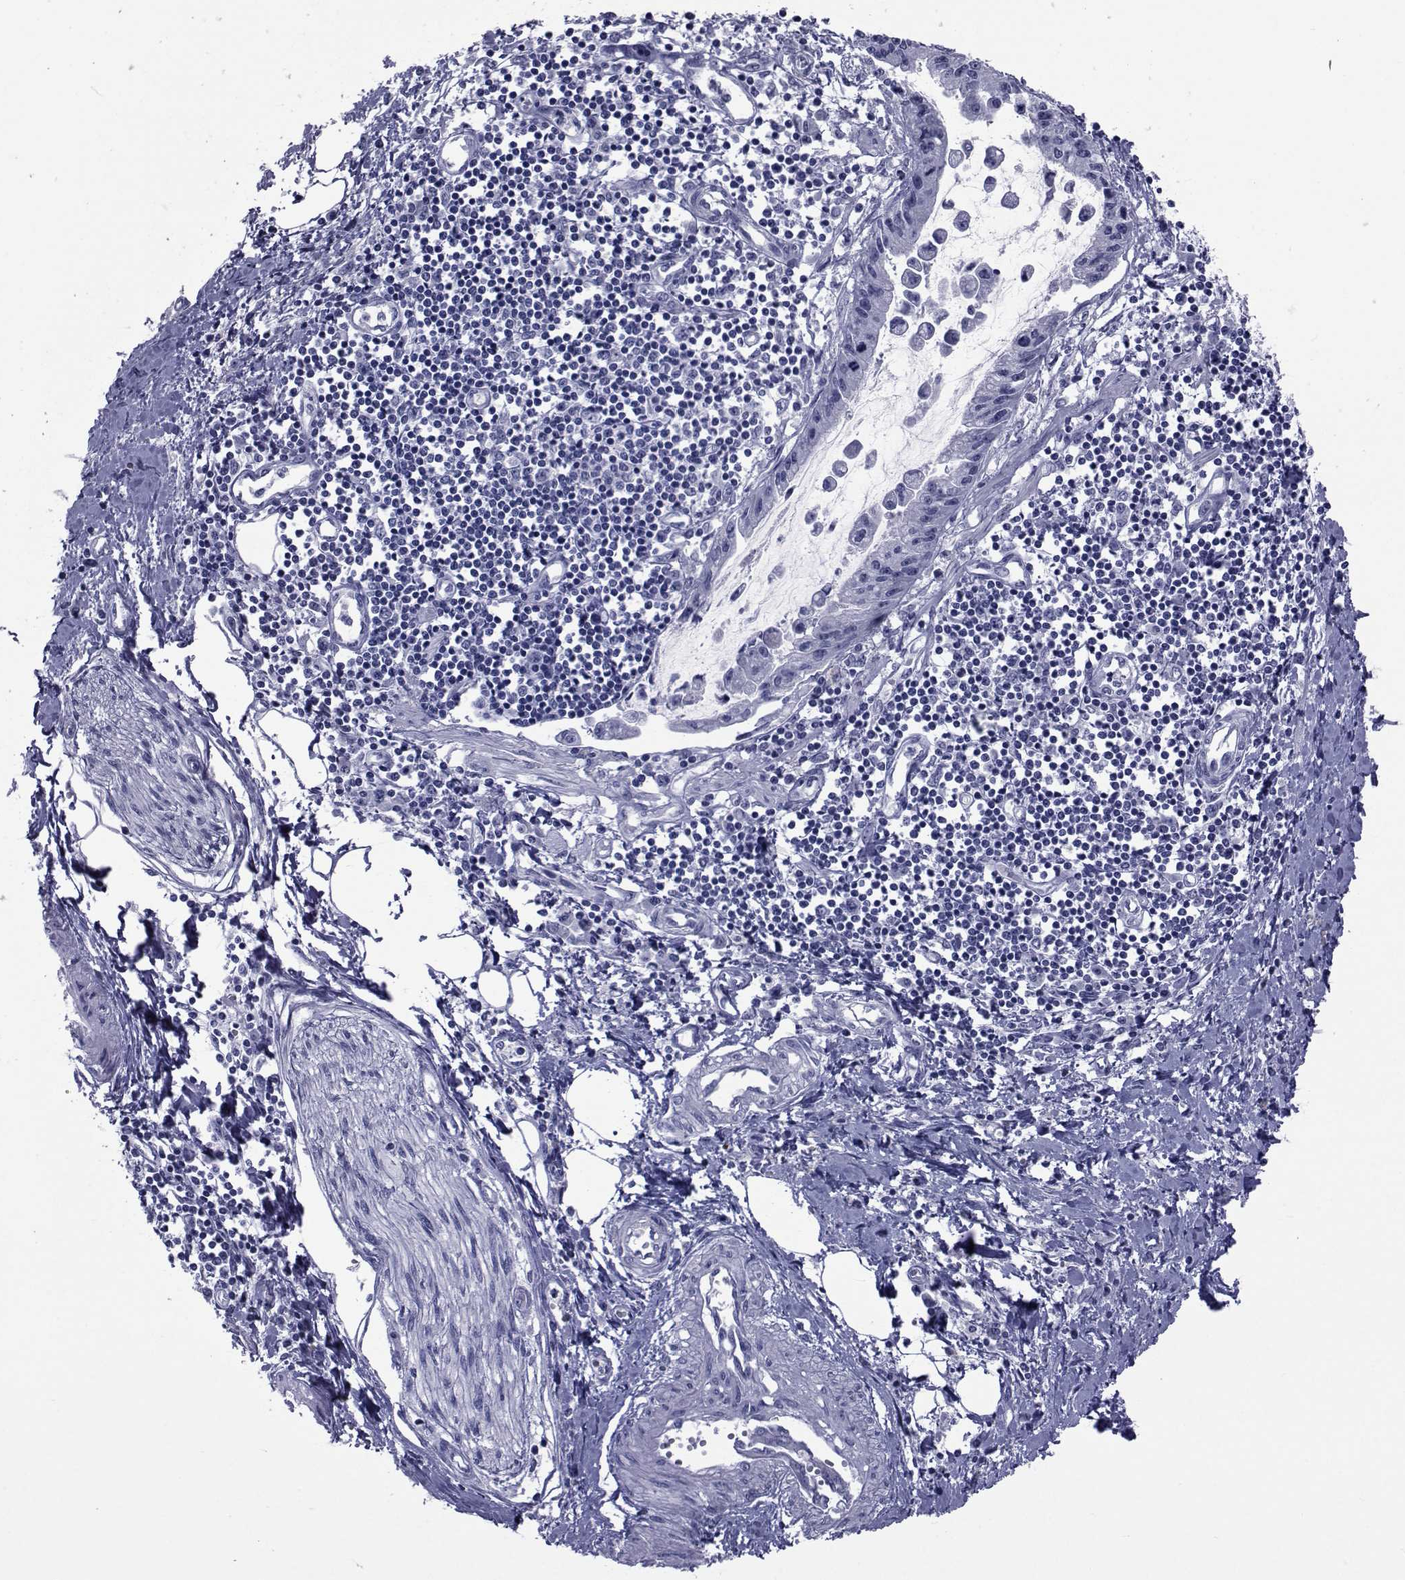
{"staining": {"intensity": "negative", "quantity": "none", "location": "none"}, "tissue": "pancreatic cancer", "cell_type": "Tumor cells", "image_type": "cancer", "snomed": [{"axis": "morphology", "description": "Adenocarcinoma, NOS"}, {"axis": "topography", "description": "Pancreas"}], "caption": "Immunohistochemistry of pancreatic cancer demonstrates no positivity in tumor cells.", "gene": "GKAP1", "patient": {"sex": "male", "age": 60}}